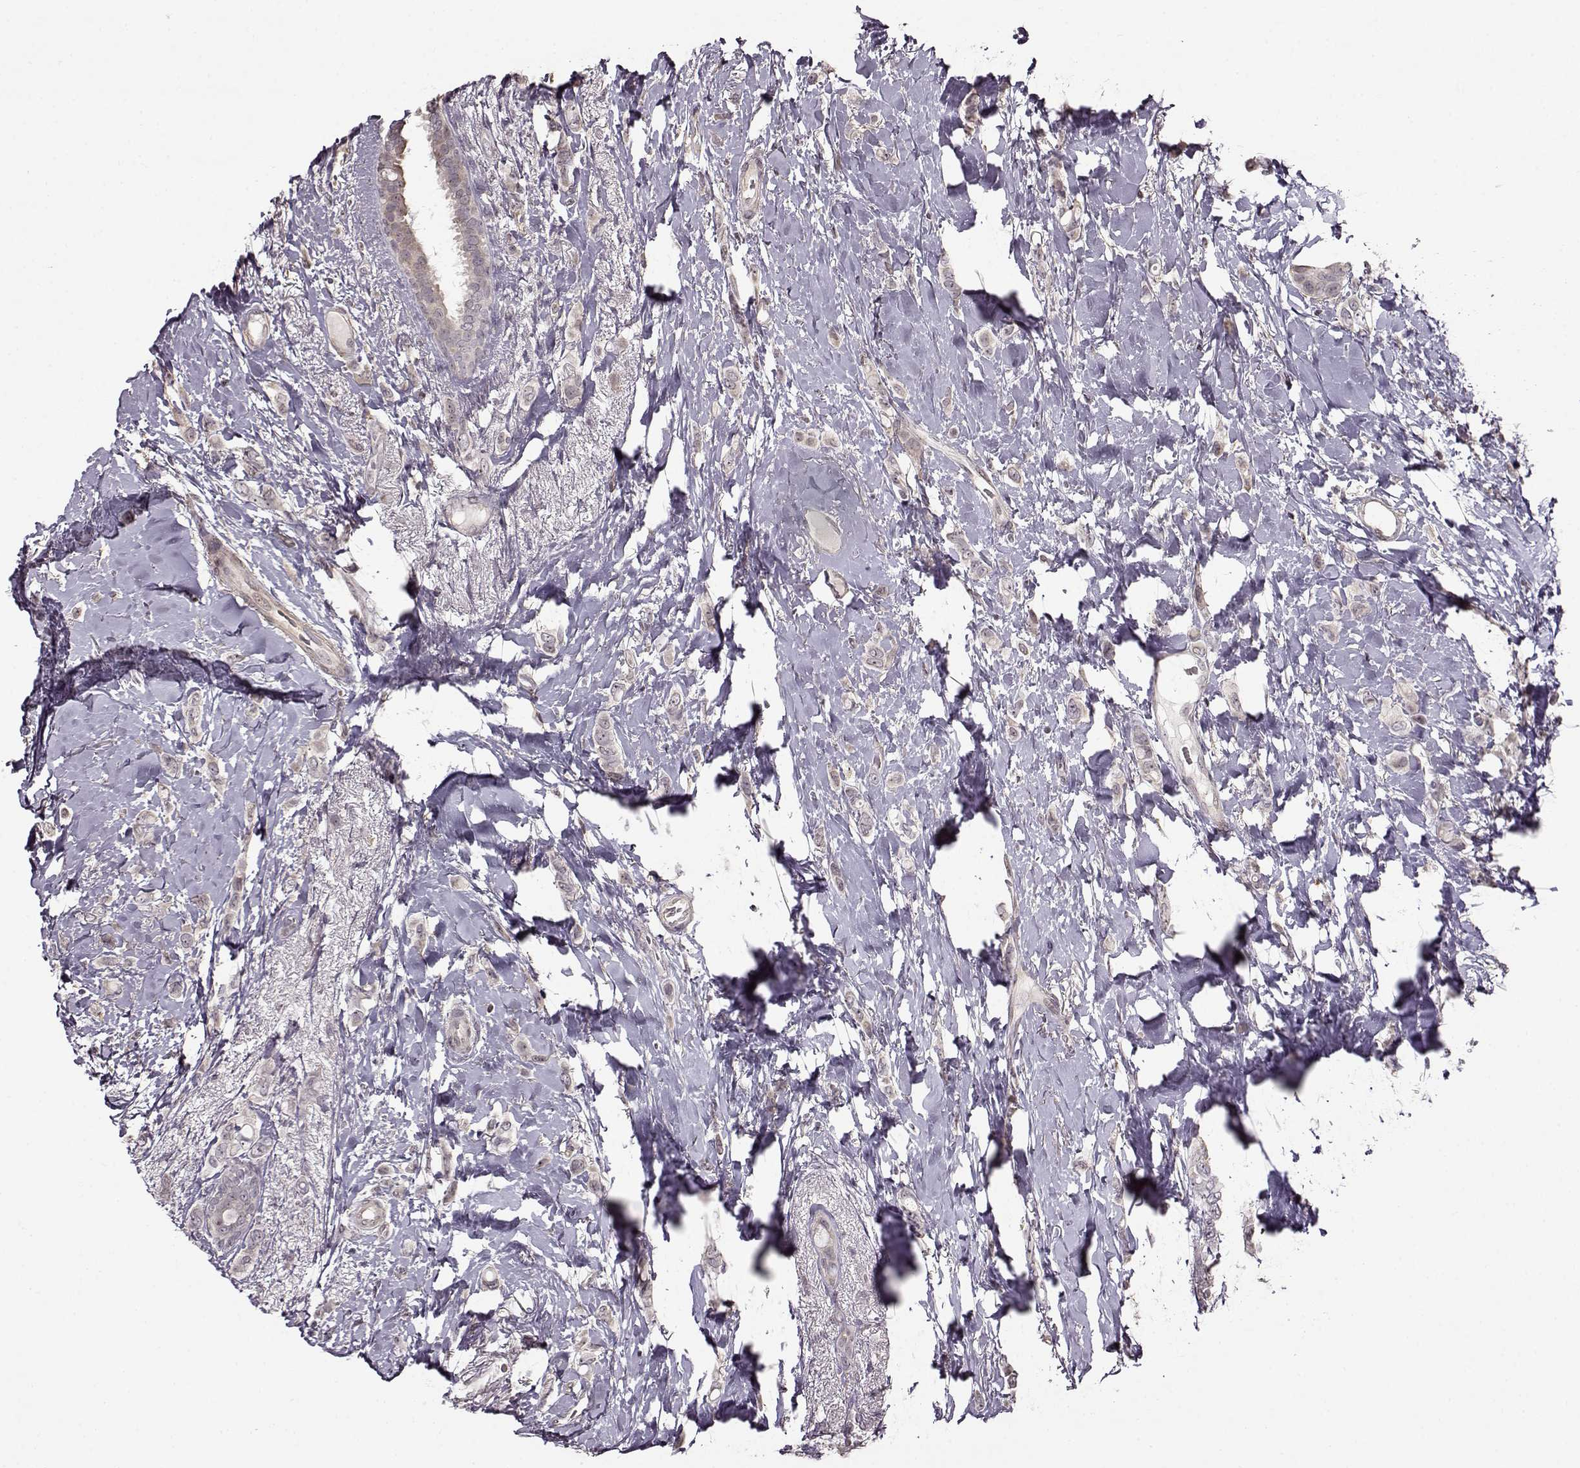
{"staining": {"intensity": "negative", "quantity": "none", "location": "none"}, "tissue": "breast cancer", "cell_type": "Tumor cells", "image_type": "cancer", "snomed": [{"axis": "morphology", "description": "Lobular carcinoma"}, {"axis": "topography", "description": "Breast"}], "caption": "Immunohistochemistry micrograph of human breast cancer (lobular carcinoma) stained for a protein (brown), which demonstrates no staining in tumor cells.", "gene": "FSHB", "patient": {"sex": "female", "age": 66}}